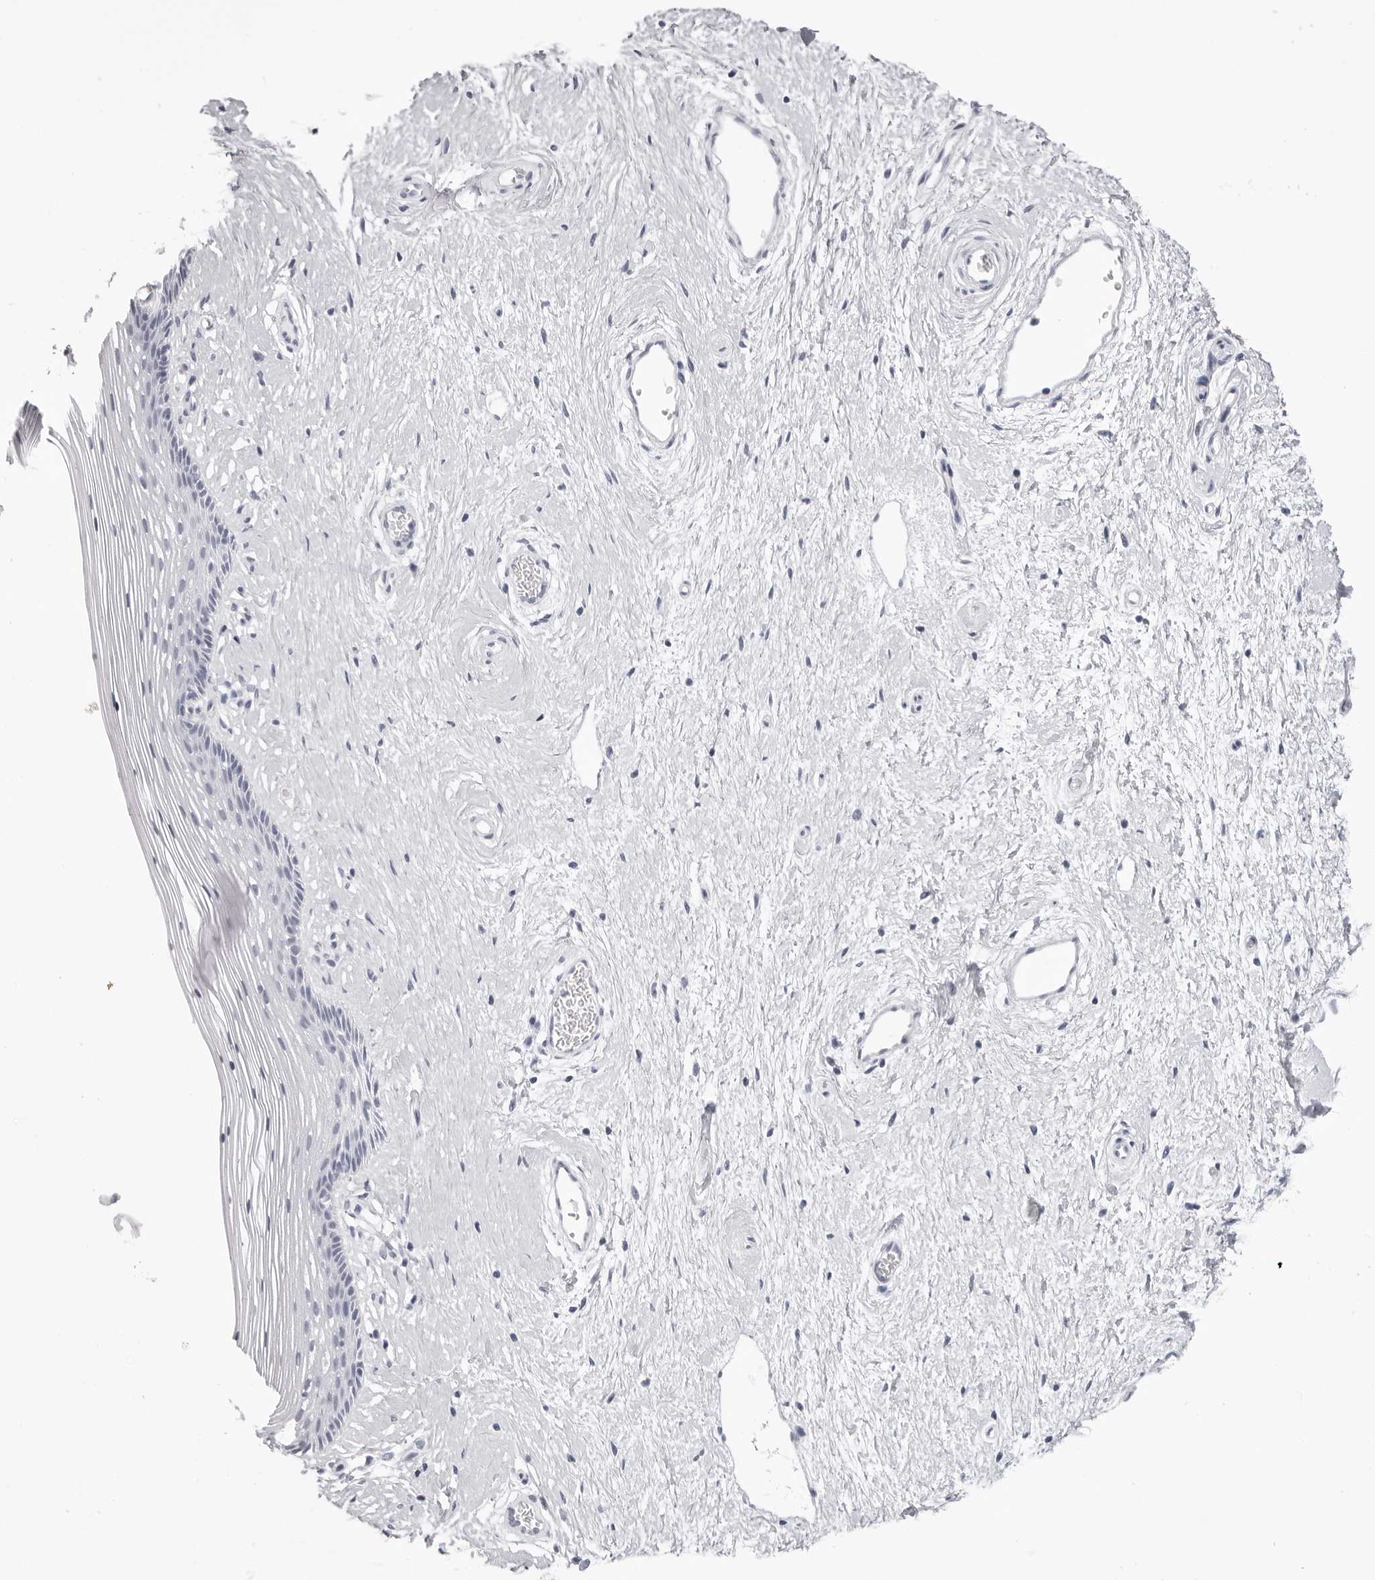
{"staining": {"intensity": "negative", "quantity": "none", "location": "none"}, "tissue": "vagina", "cell_type": "Squamous epithelial cells", "image_type": "normal", "snomed": [{"axis": "morphology", "description": "Normal tissue, NOS"}, {"axis": "topography", "description": "Vagina"}], "caption": "Squamous epithelial cells are negative for protein expression in benign human vagina. (Immunohistochemistry (ihc), brightfield microscopy, high magnification).", "gene": "RHO", "patient": {"sex": "female", "age": 46}}